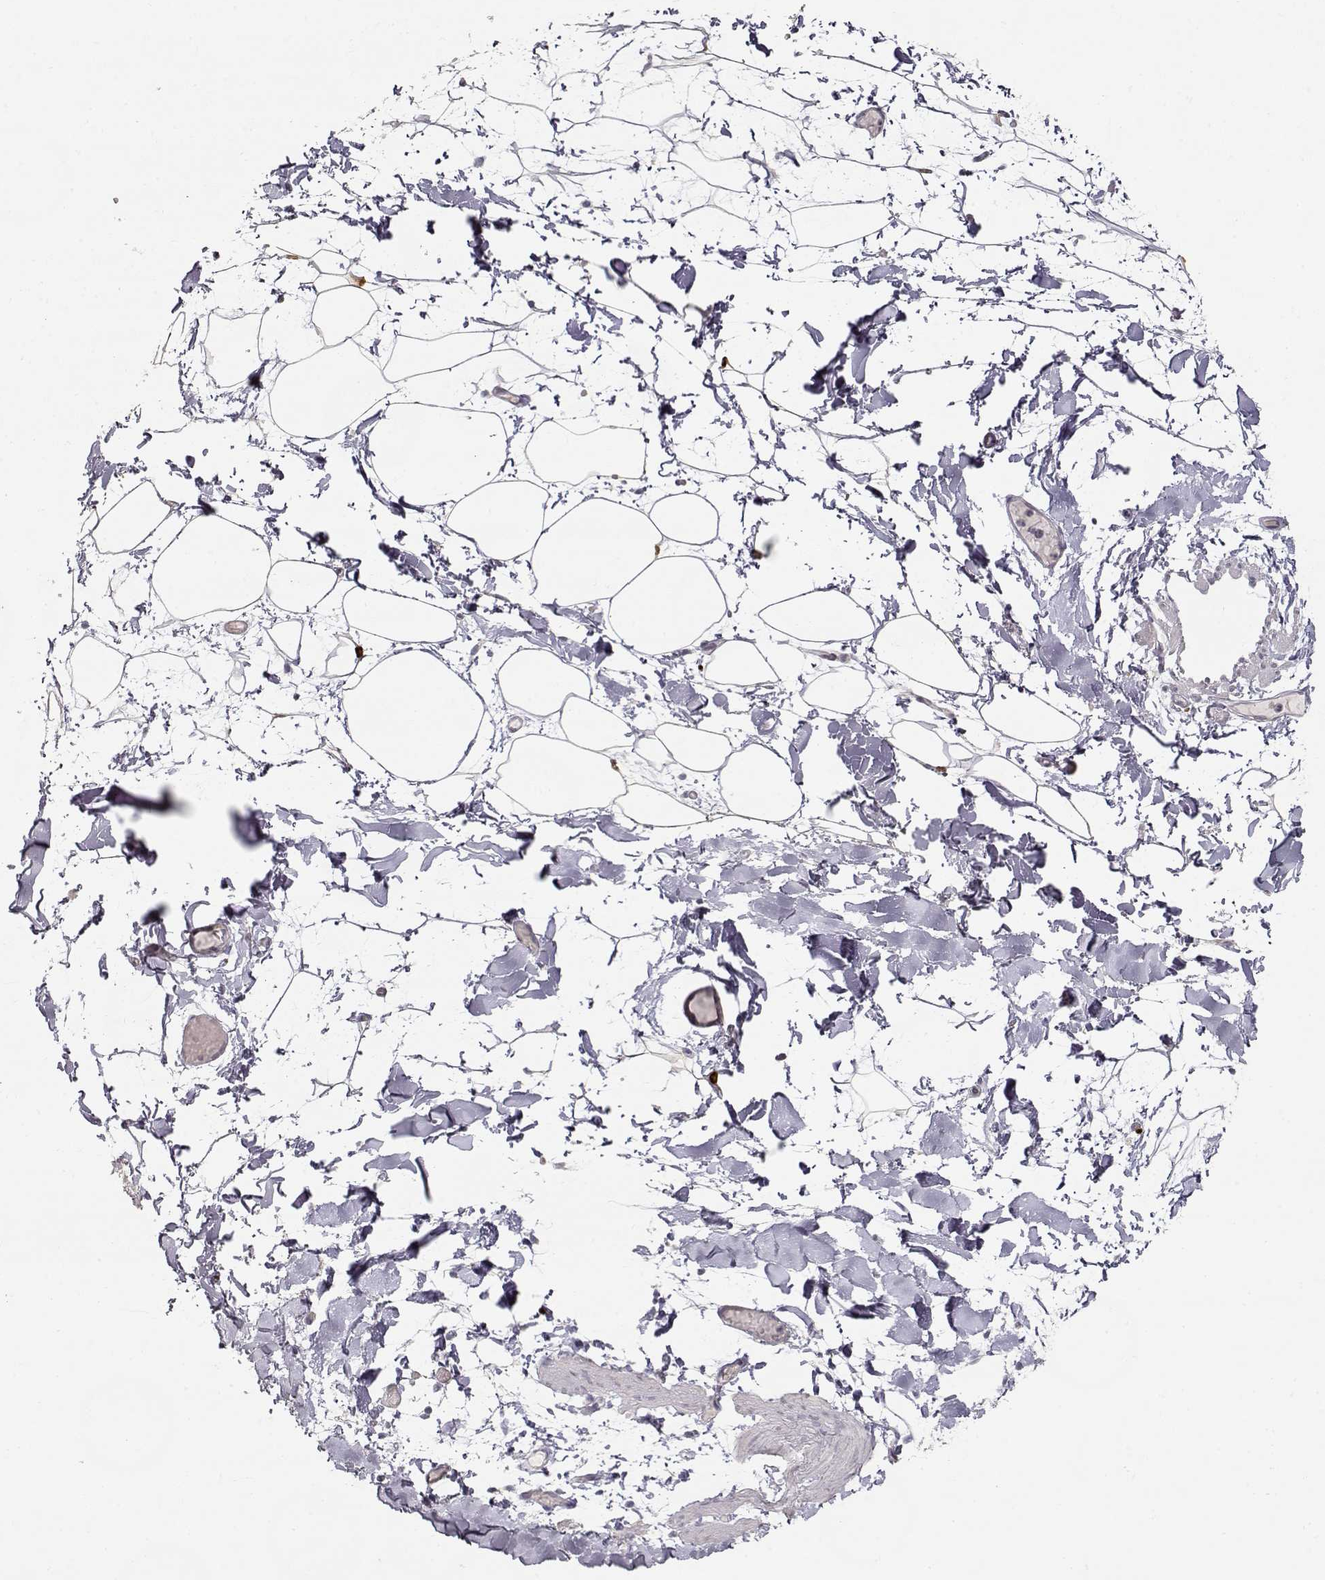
{"staining": {"intensity": "strong", "quantity": "<25%", "location": "nuclear"}, "tissue": "adipose tissue", "cell_type": "Adipocytes", "image_type": "normal", "snomed": [{"axis": "morphology", "description": "Normal tissue, NOS"}, {"axis": "topography", "description": "Gallbladder"}, {"axis": "topography", "description": "Peripheral nerve tissue"}], "caption": "DAB (3,3'-diaminobenzidine) immunohistochemical staining of normal adipose tissue exhibits strong nuclear protein expression in about <25% of adipocytes.", "gene": "S100B", "patient": {"sex": "female", "age": 45}}